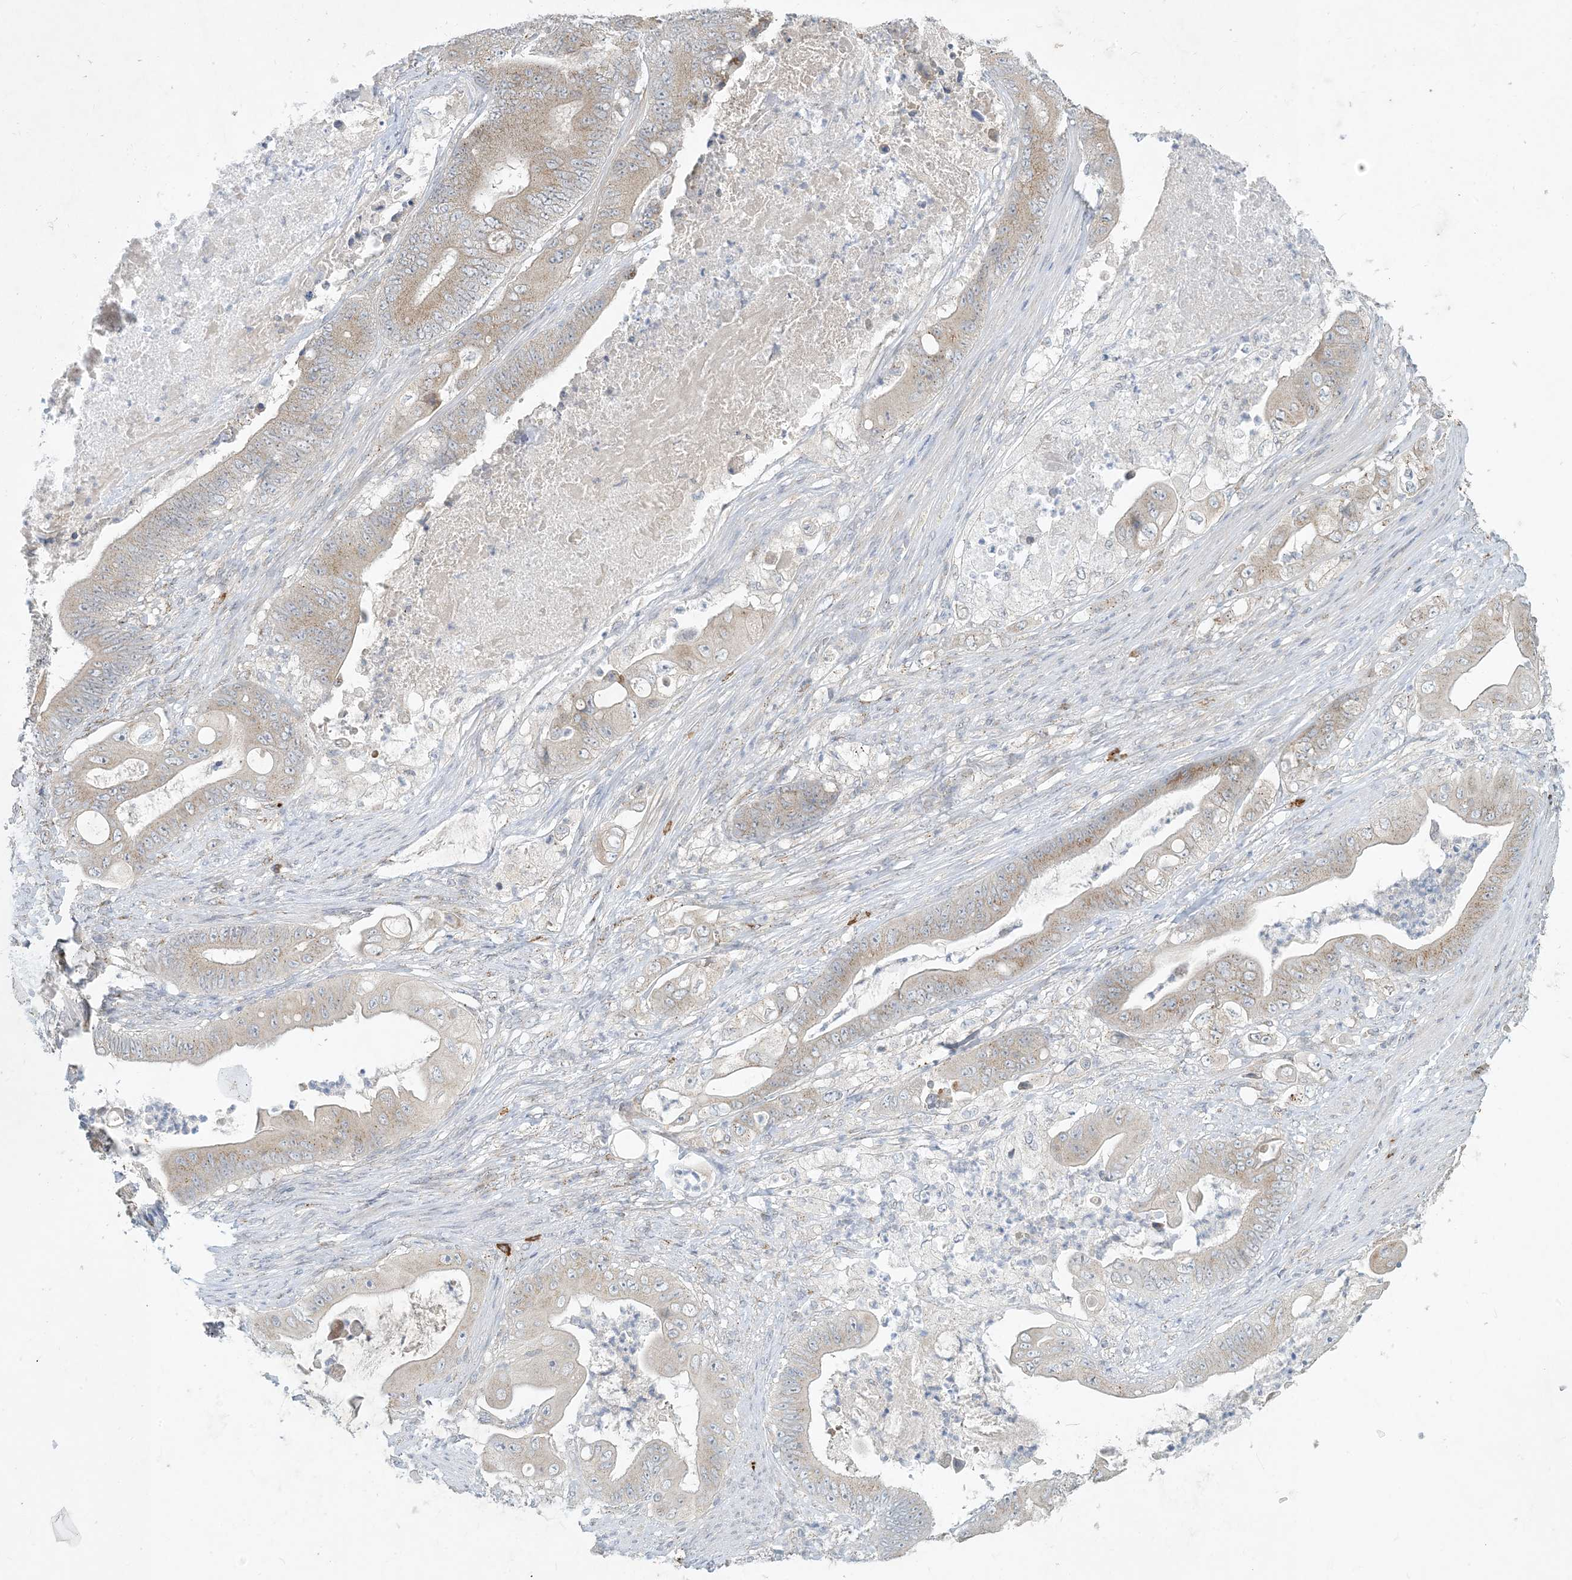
{"staining": {"intensity": "weak", "quantity": ">75%", "location": "cytoplasmic/membranous"}, "tissue": "stomach cancer", "cell_type": "Tumor cells", "image_type": "cancer", "snomed": [{"axis": "morphology", "description": "Adenocarcinoma, NOS"}, {"axis": "topography", "description": "Stomach"}], "caption": "Adenocarcinoma (stomach) stained for a protein (brown) shows weak cytoplasmic/membranous positive expression in about >75% of tumor cells.", "gene": "CCDC14", "patient": {"sex": "female", "age": 73}}